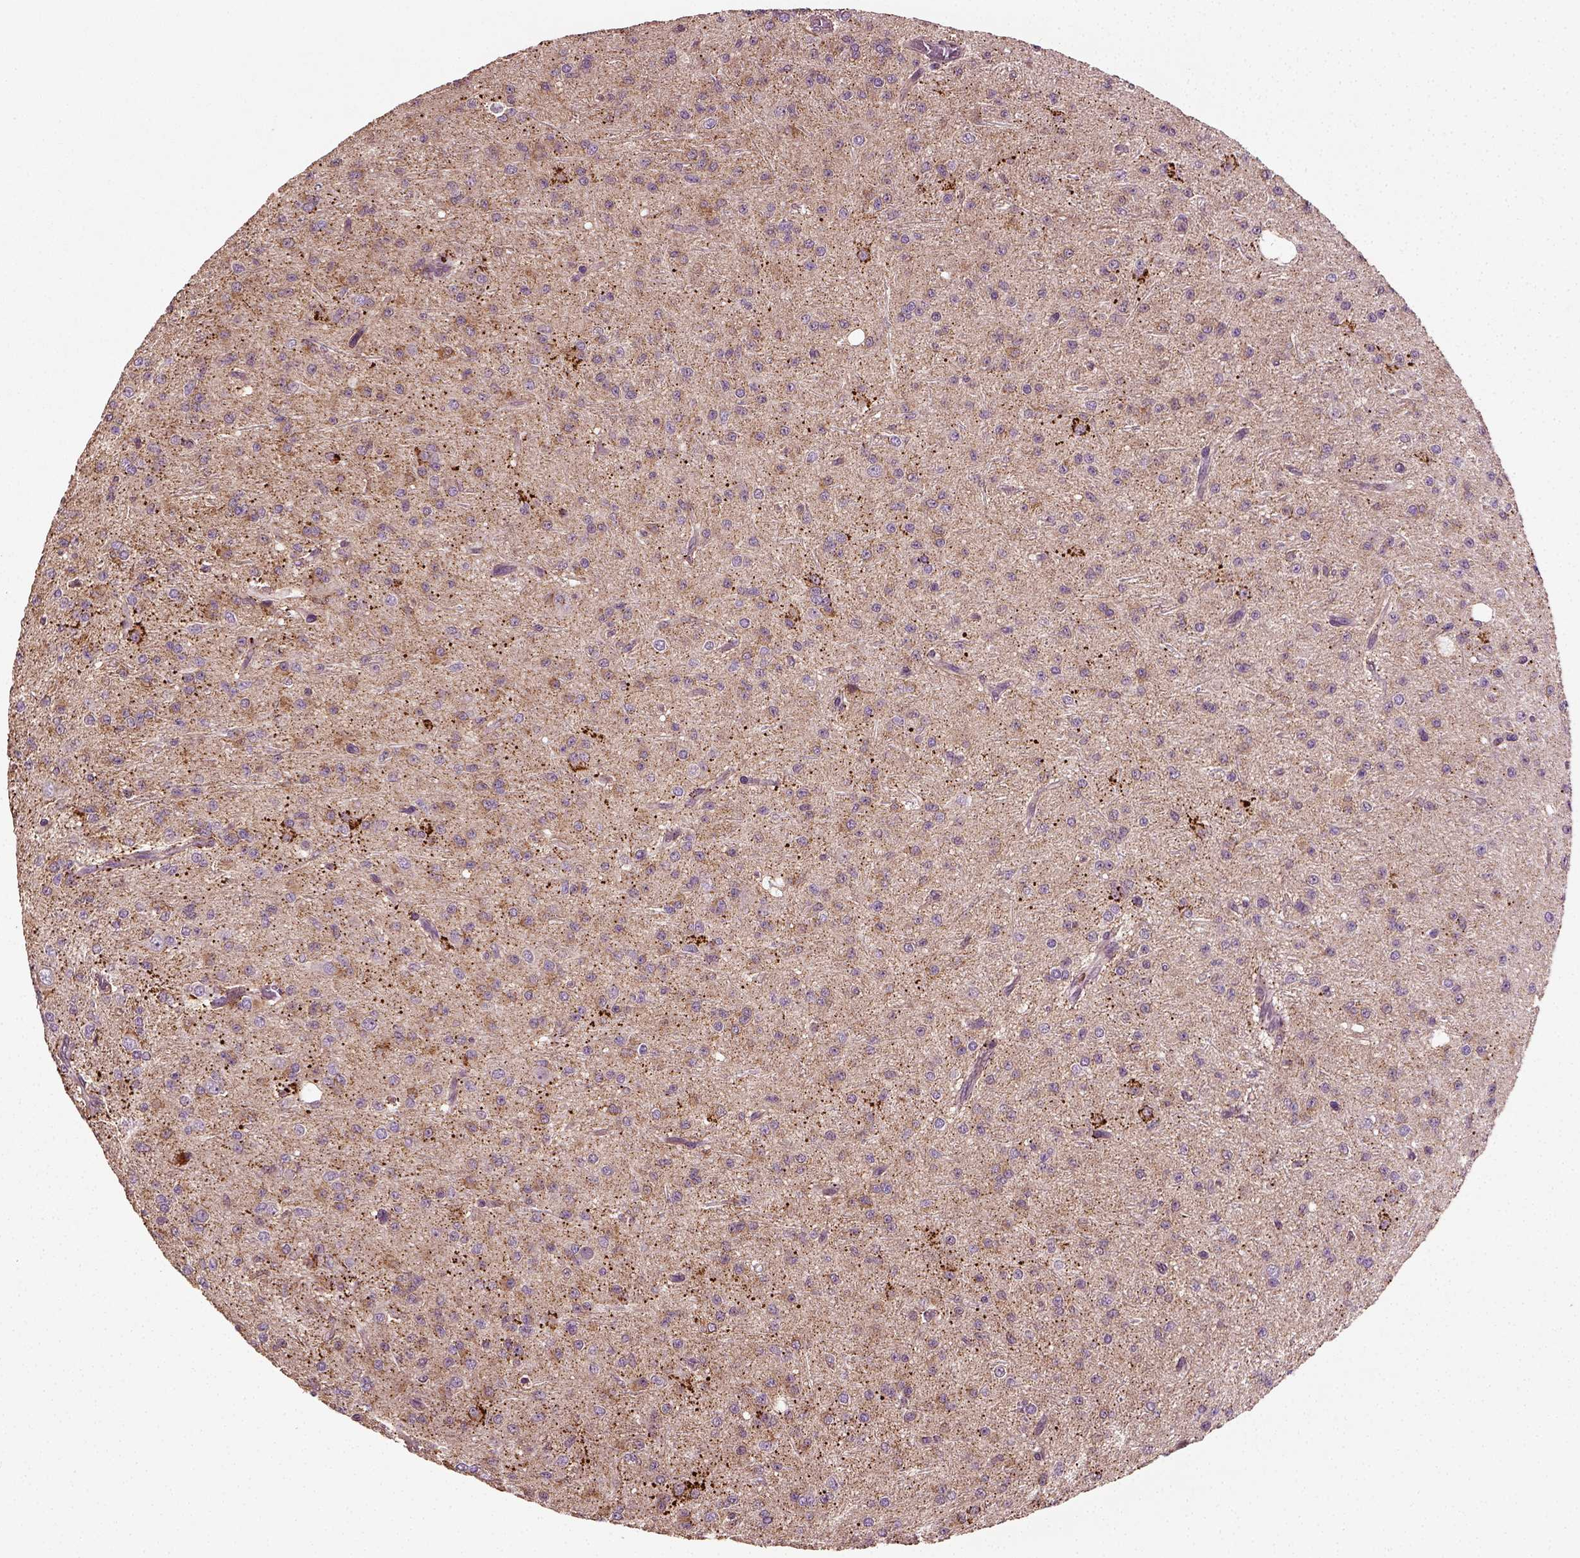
{"staining": {"intensity": "negative", "quantity": "none", "location": "none"}, "tissue": "glioma", "cell_type": "Tumor cells", "image_type": "cancer", "snomed": [{"axis": "morphology", "description": "Glioma, malignant, Low grade"}, {"axis": "topography", "description": "Brain"}], "caption": "IHC of glioma demonstrates no expression in tumor cells.", "gene": "ERV3-1", "patient": {"sex": "male", "age": 27}}